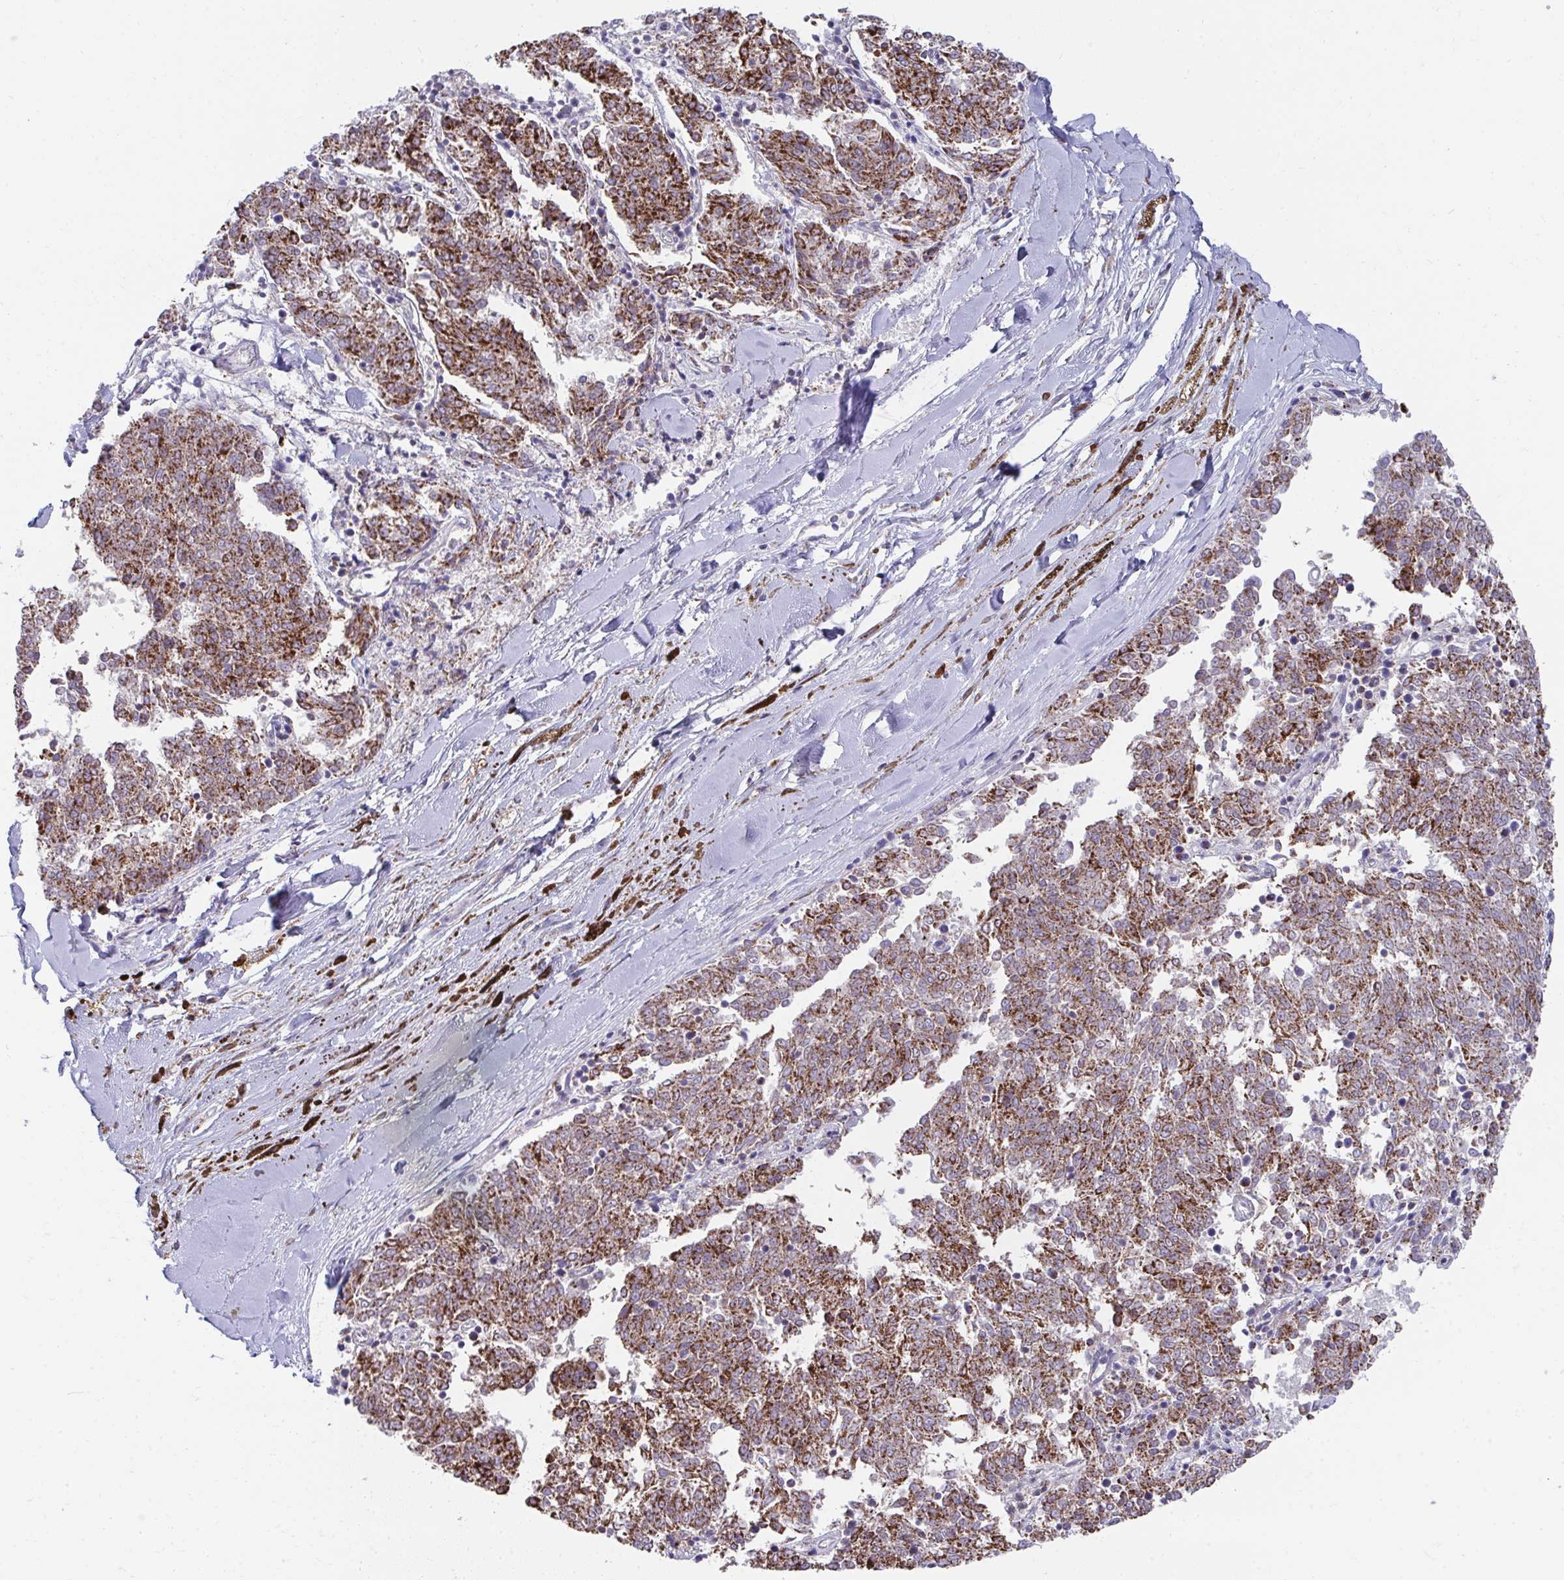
{"staining": {"intensity": "strong", "quantity": ">75%", "location": "cytoplasmic/membranous"}, "tissue": "melanoma", "cell_type": "Tumor cells", "image_type": "cancer", "snomed": [{"axis": "morphology", "description": "Malignant melanoma, NOS"}, {"axis": "topography", "description": "Skin"}], "caption": "Malignant melanoma tissue displays strong cytoplasmic/membranous expression in about >75% of tumor cells", "gene": "PRRG3", "patient": {"sex": "female", "age": 72}}